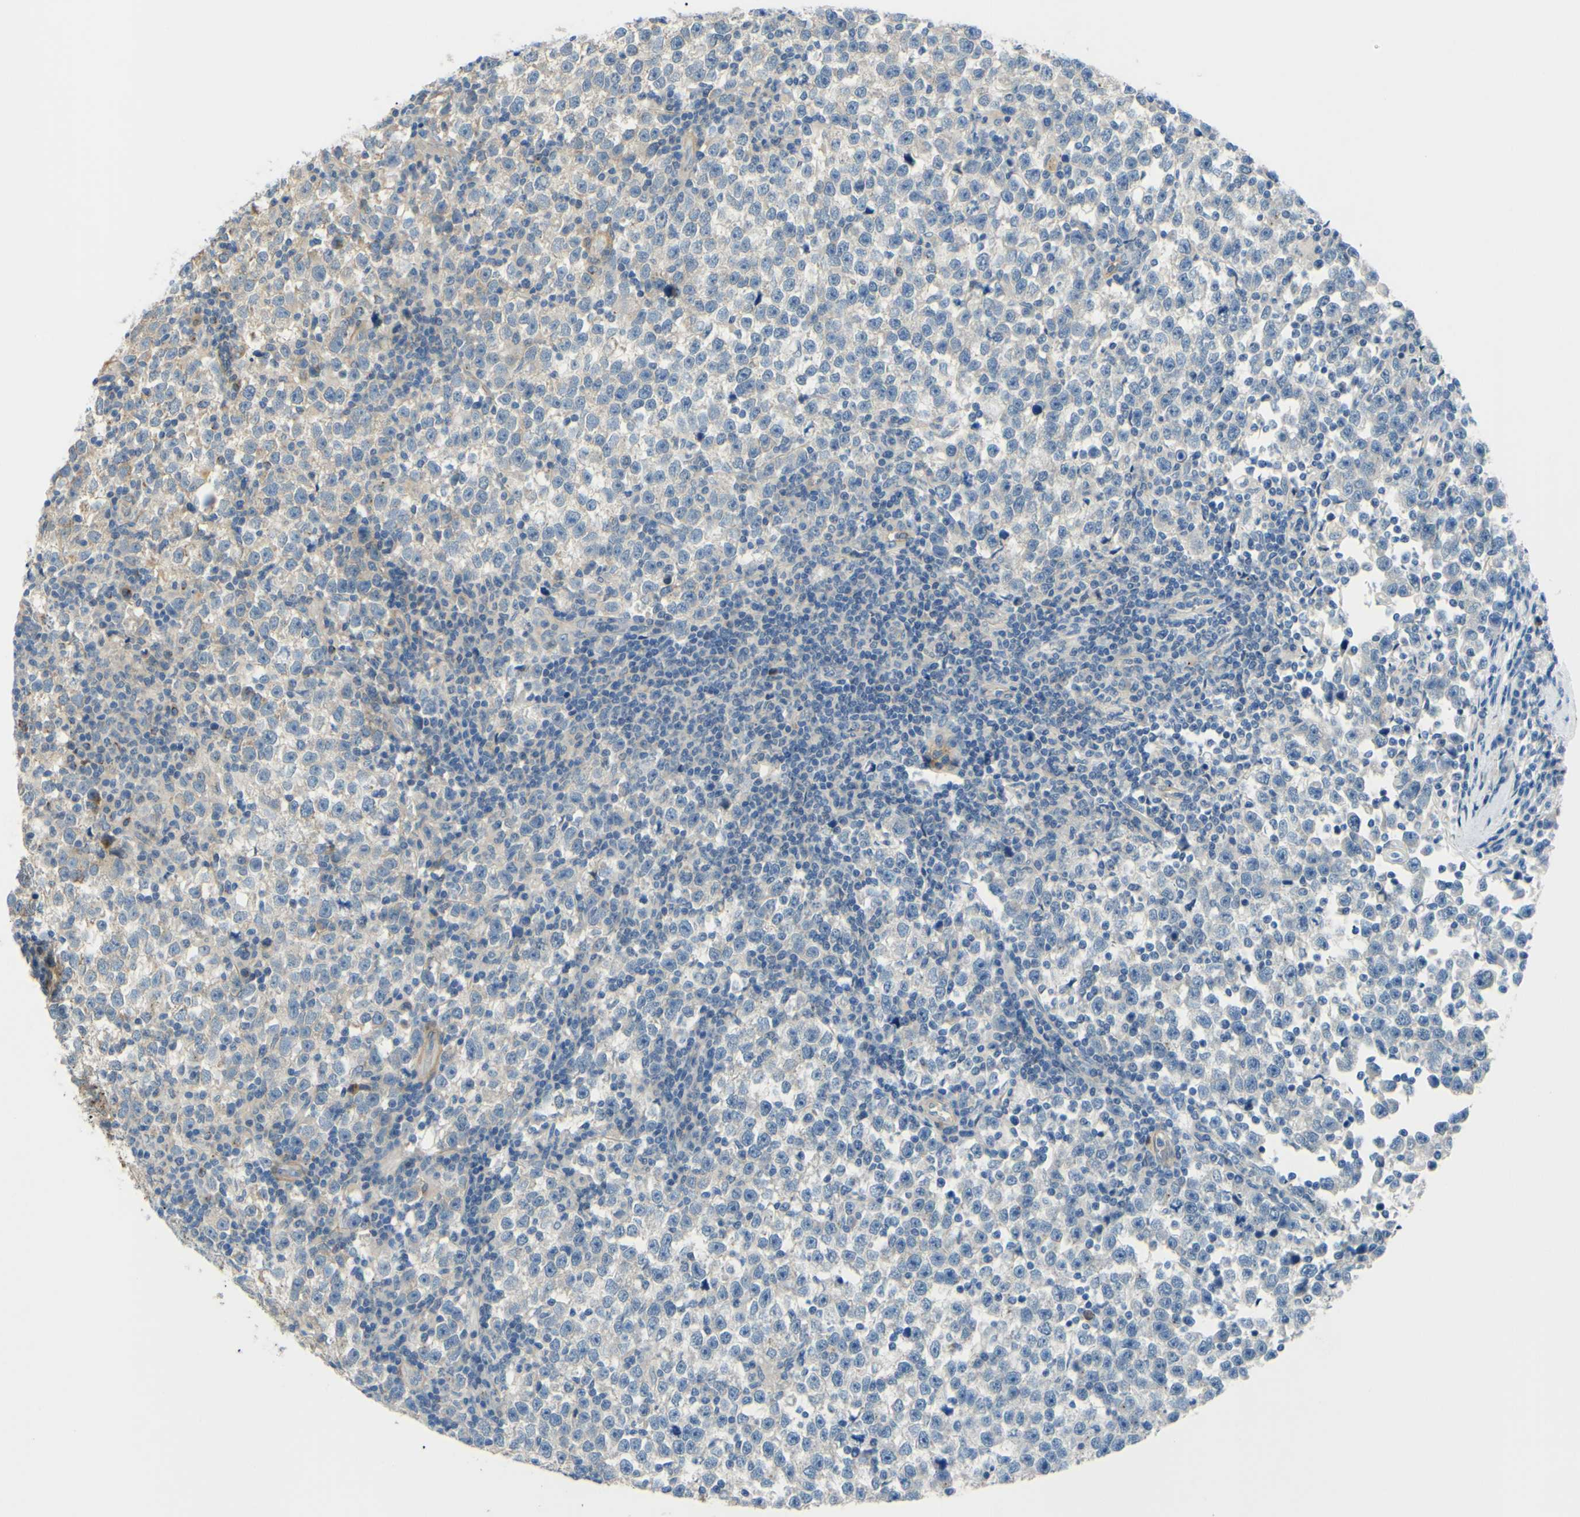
{"staining": {"intensity": "weak", "quantity": "<25%", "location": "cytoplasmic/membranous"}, "tissue": "testis cancer", "cell_type": "Tumor cells", "image_type": "cancer", "snomed": [{"axis": "morphology", "description": "Seminoma, NOS"}, {"axis": "topography", "description": "Testis"}], "caption": "Histopathology image shows no protein positivity in tumor cells of testis cancer (seminoma) tissue. (DAB (3,3'-diaminobenzidine) immunohistochemistry with hematoxylin counter stain).", "gene": "ARHGAP1", "patient": {"sex": "male", "age": 43}}